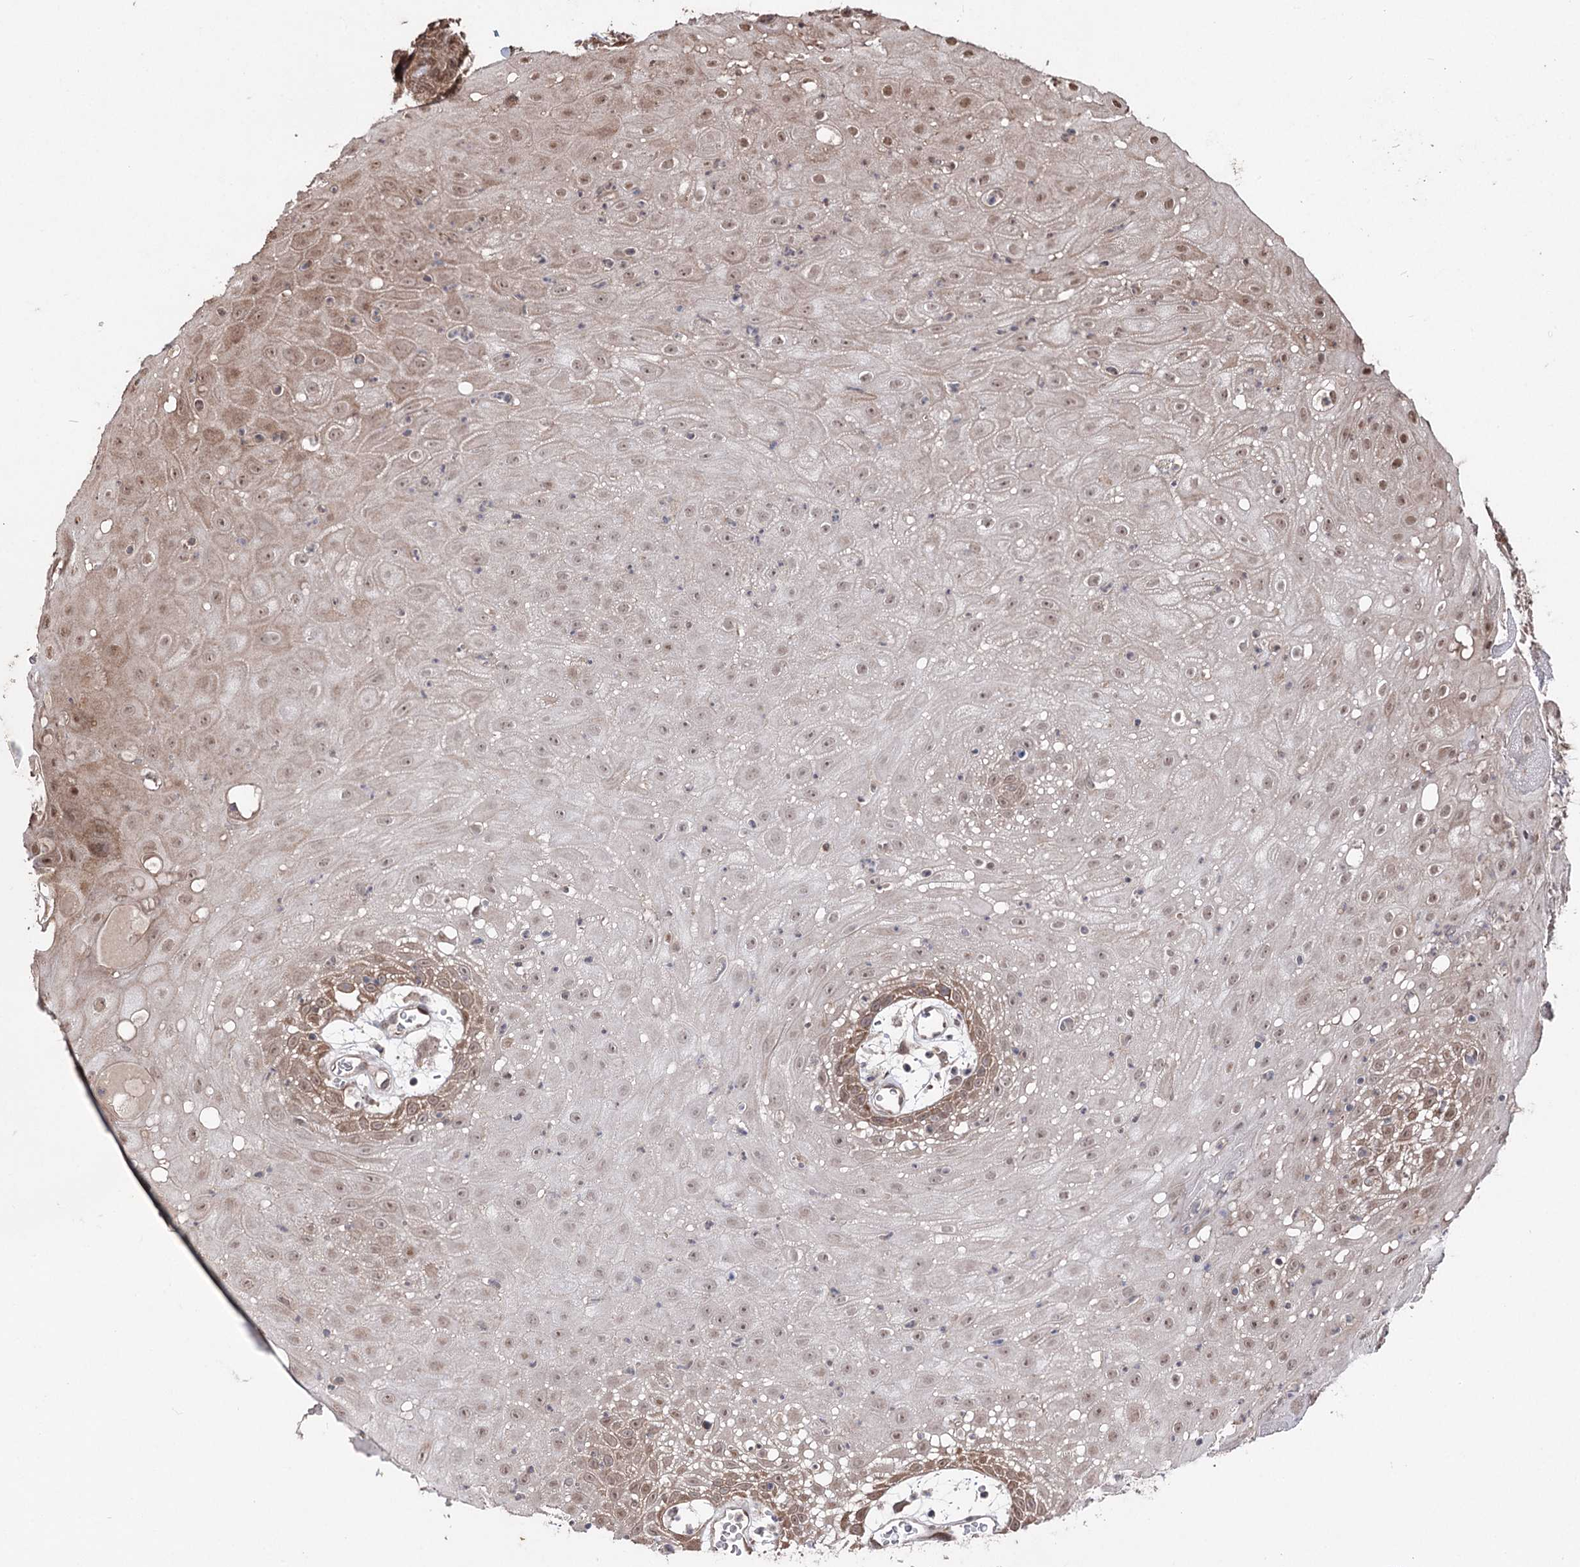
{"staining": {"intensity": "moderate", "quantity": "25%-75%", "location": "cytoplasmic/membranous,nuclear"}, "tissue": "oral mucosa", "cell_type": "Squamous epithelial cells", "image_type": "normal", "snomed": [{"axis": "morphology", "description": "Normal tissue, NOS"}, {"axis": "topography", "description": "Skeletal muscle"}, {"axis": "topography", "description": "Oral tissue"}, {"axis": "topography", "description": "Salivary gland"}, {"axis": "topography", "description": "Peripheral nerve tissue"}], "caption": "Protein expression analysis of benign human oral mucosa reveals moderate cytoplasmic/membranous,nuclear positivity in approximately 25%-75% of squamous epithelial cells. The protein of interest is shown in brown color, while the nuclei are stained blue.", "gene": "CPNE8", "patient": {"sex": "male", "age": 54}}